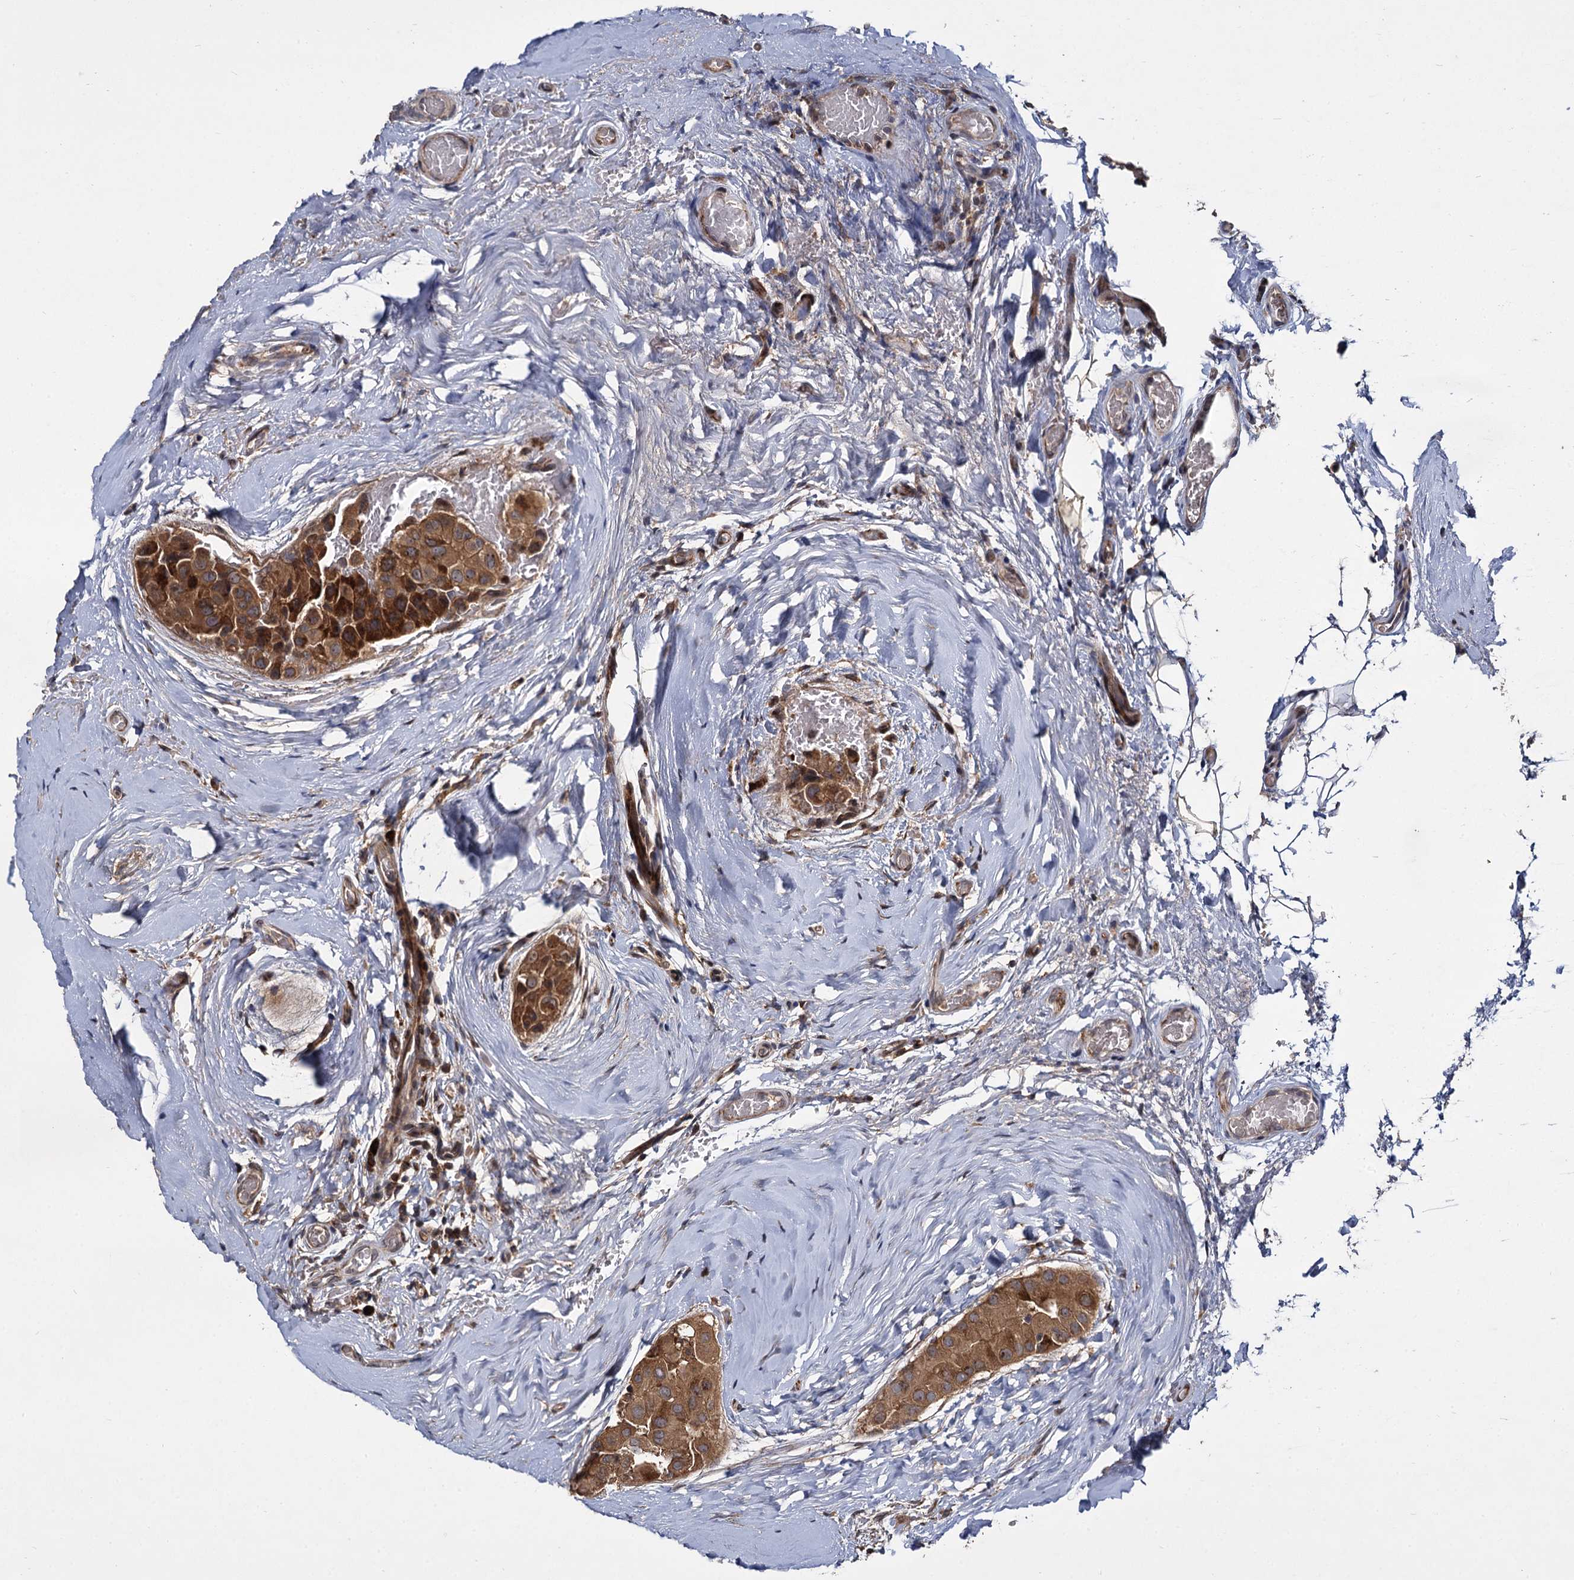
{"staining": {"intensity": "strong", "quantity": ">75%", "location": "cytoplasmic/membranous"}, "tissue": "thyroid cancer", "cell_type": "Tumor cells", "image_type": "cancer", "snomed": [{"axis": "morphology", "description": "Papillary adenocarcinoma, NOS"}, {"axis": "topography", "description": "Thyroid gland"}], "caption": "Strong cytoplasmic/membranous protein staining is seen in approximately >75% of tumor cells in thyroid cancer.", "gene": "INPPL1", "patient": {"sex": "male", "age": 33}}